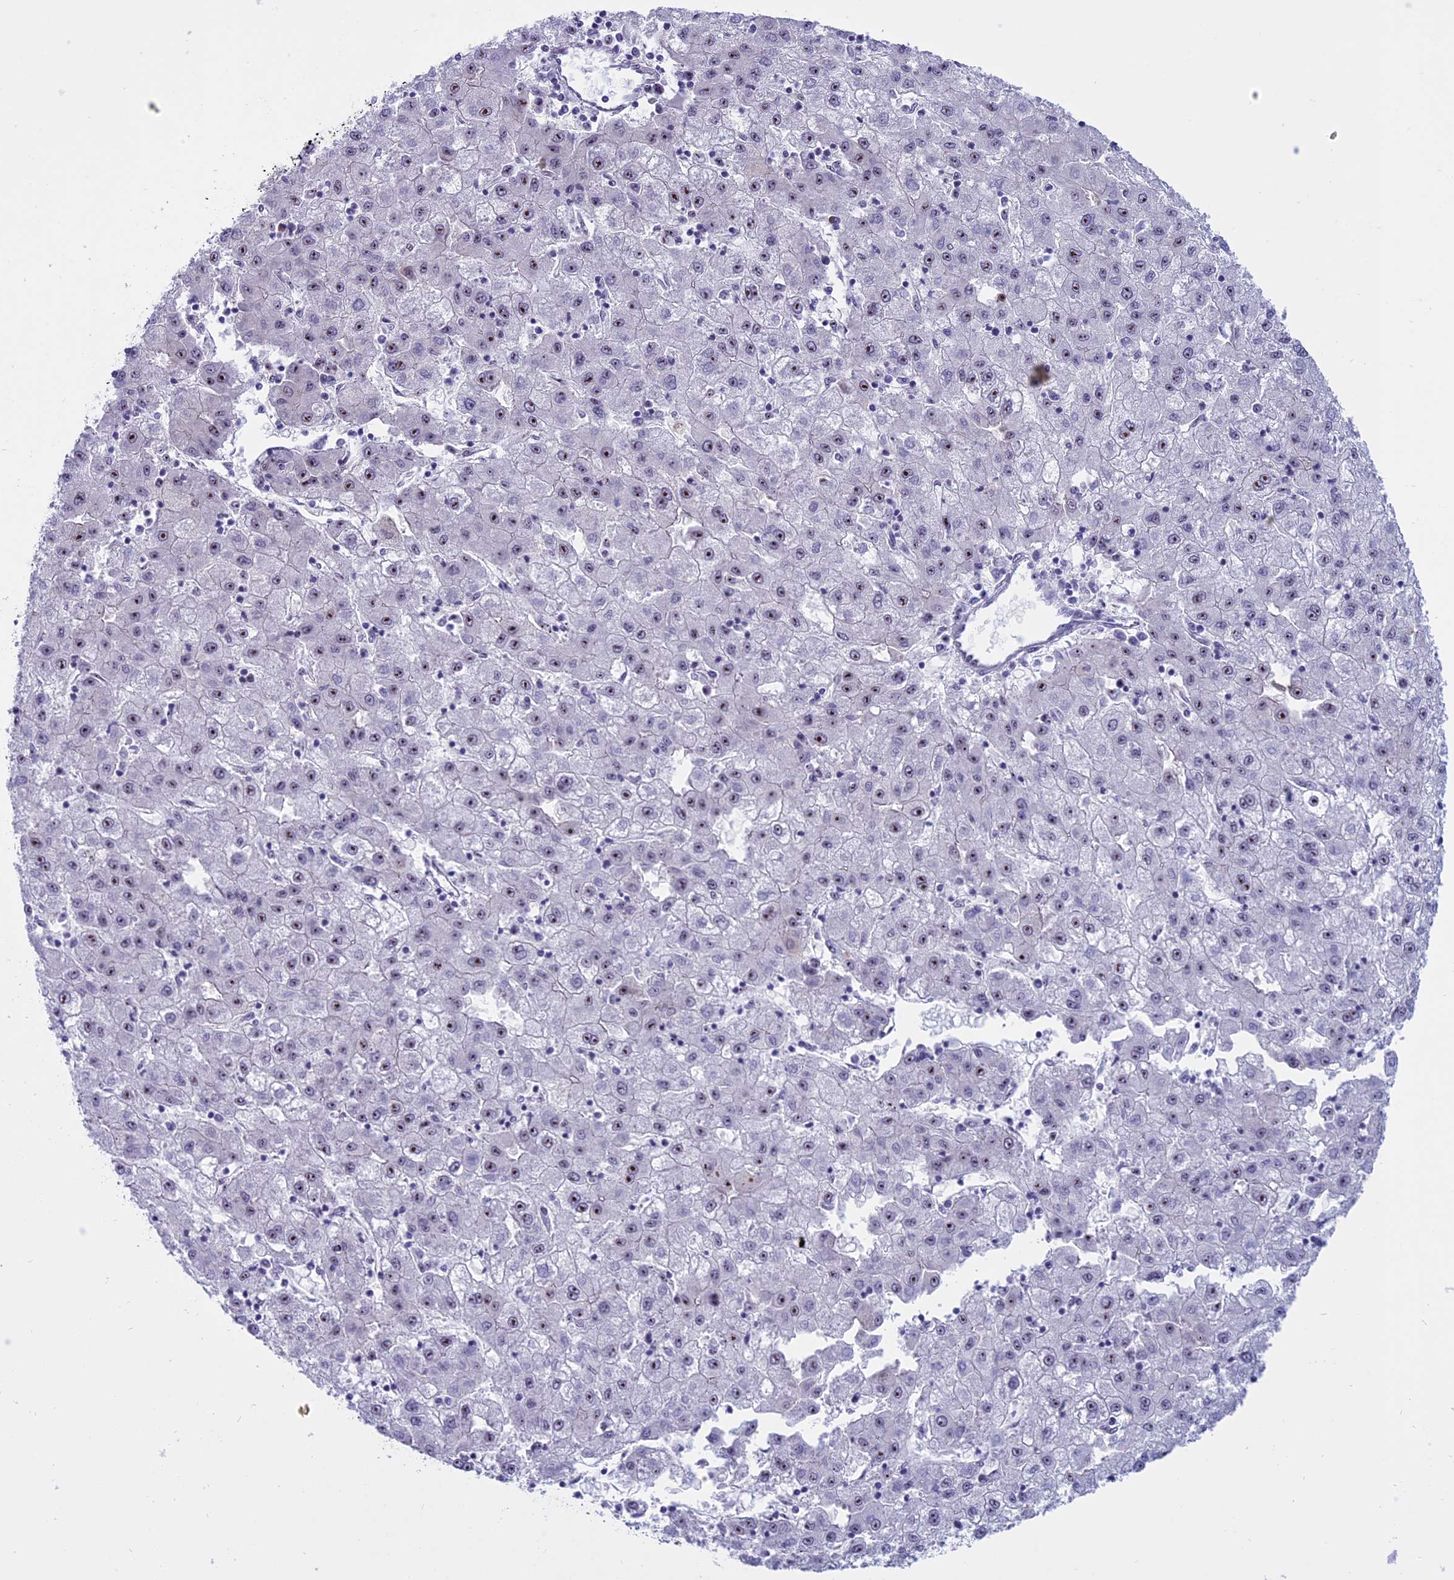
{"staining": {"intensity": "moderate", "quantity": "25%-75%", "location": "nuclear"}, "tissue": "liver cancer", "cell_type": "Tumor cells", "image_type": "cancer", "snomed": [{"axis": "morphology", "description": "Carcinoma, Hepatocellular, NOS"}, {"axis": "topography", "description": "Liver"}], "caption": "Protein expression analysis of human hepatocellular carcinoma (liver) reveals moderate nuclear expression in about 25%-75% of tumor cells.", "gene": "TBL3", "patient": {"sex": "male", "age": 72}}